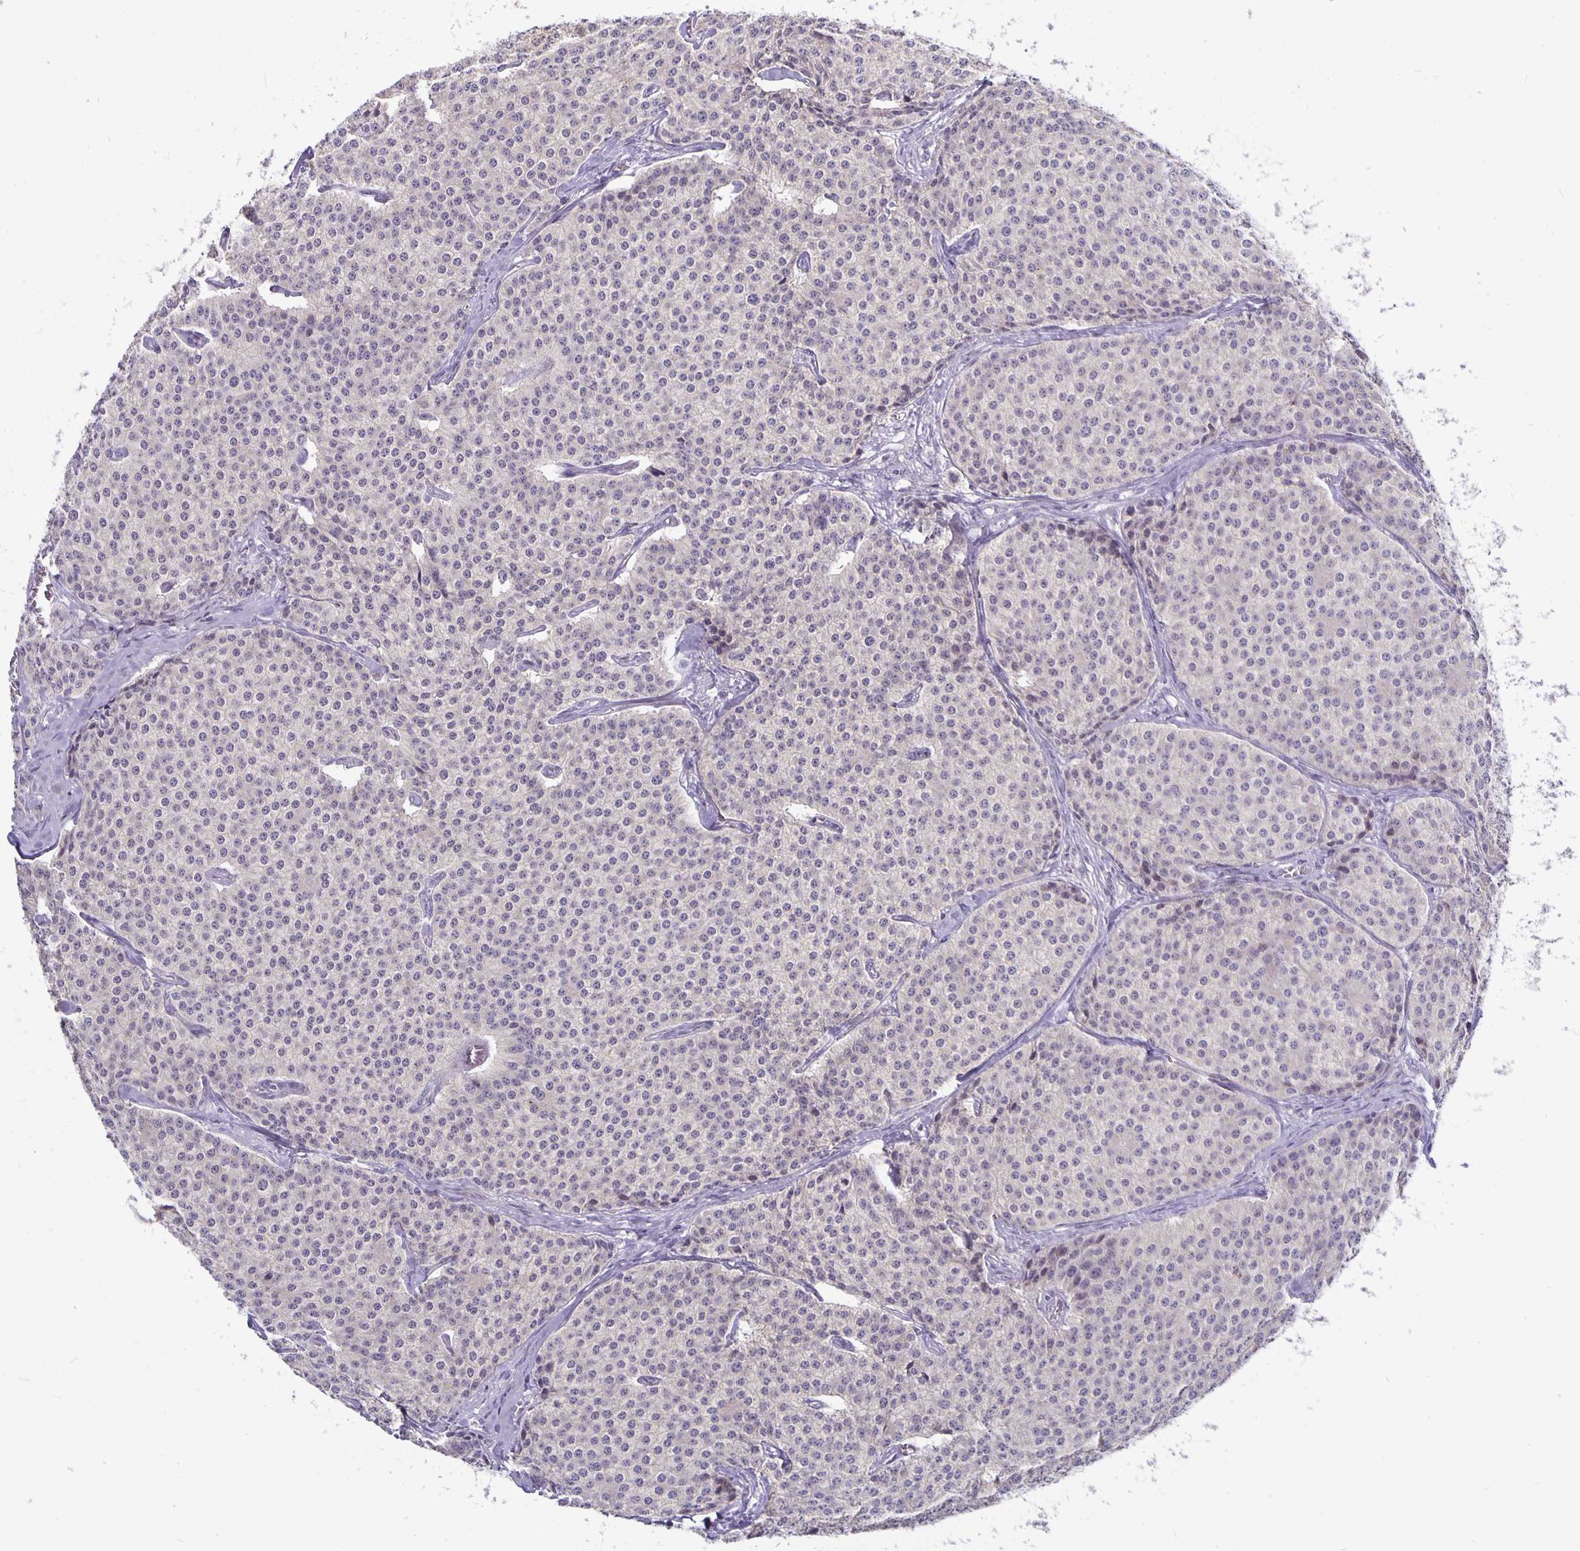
{"staining": {"intensity": "negative", "quantity": "none", "location": "none"}, "tissue": "carcinoid", "cell_type": "Tumor cells", "image_type": "cancer", "snomed": [{"axis": "morphology", "description": "Carcinoid, malignant, NOS"}, {"axis": "topography", "description": "Small intestine"}], "caption": "This is a micrograph of immunohistochemistry staining of carcinoid, which shows no staining in tumor cells. The staining is performed using DAB brown chromogen with nuclei counter-stained in using hematoxylin.", "gene": "ERBB2", "patient": {"sex": "female", "age": 64}}